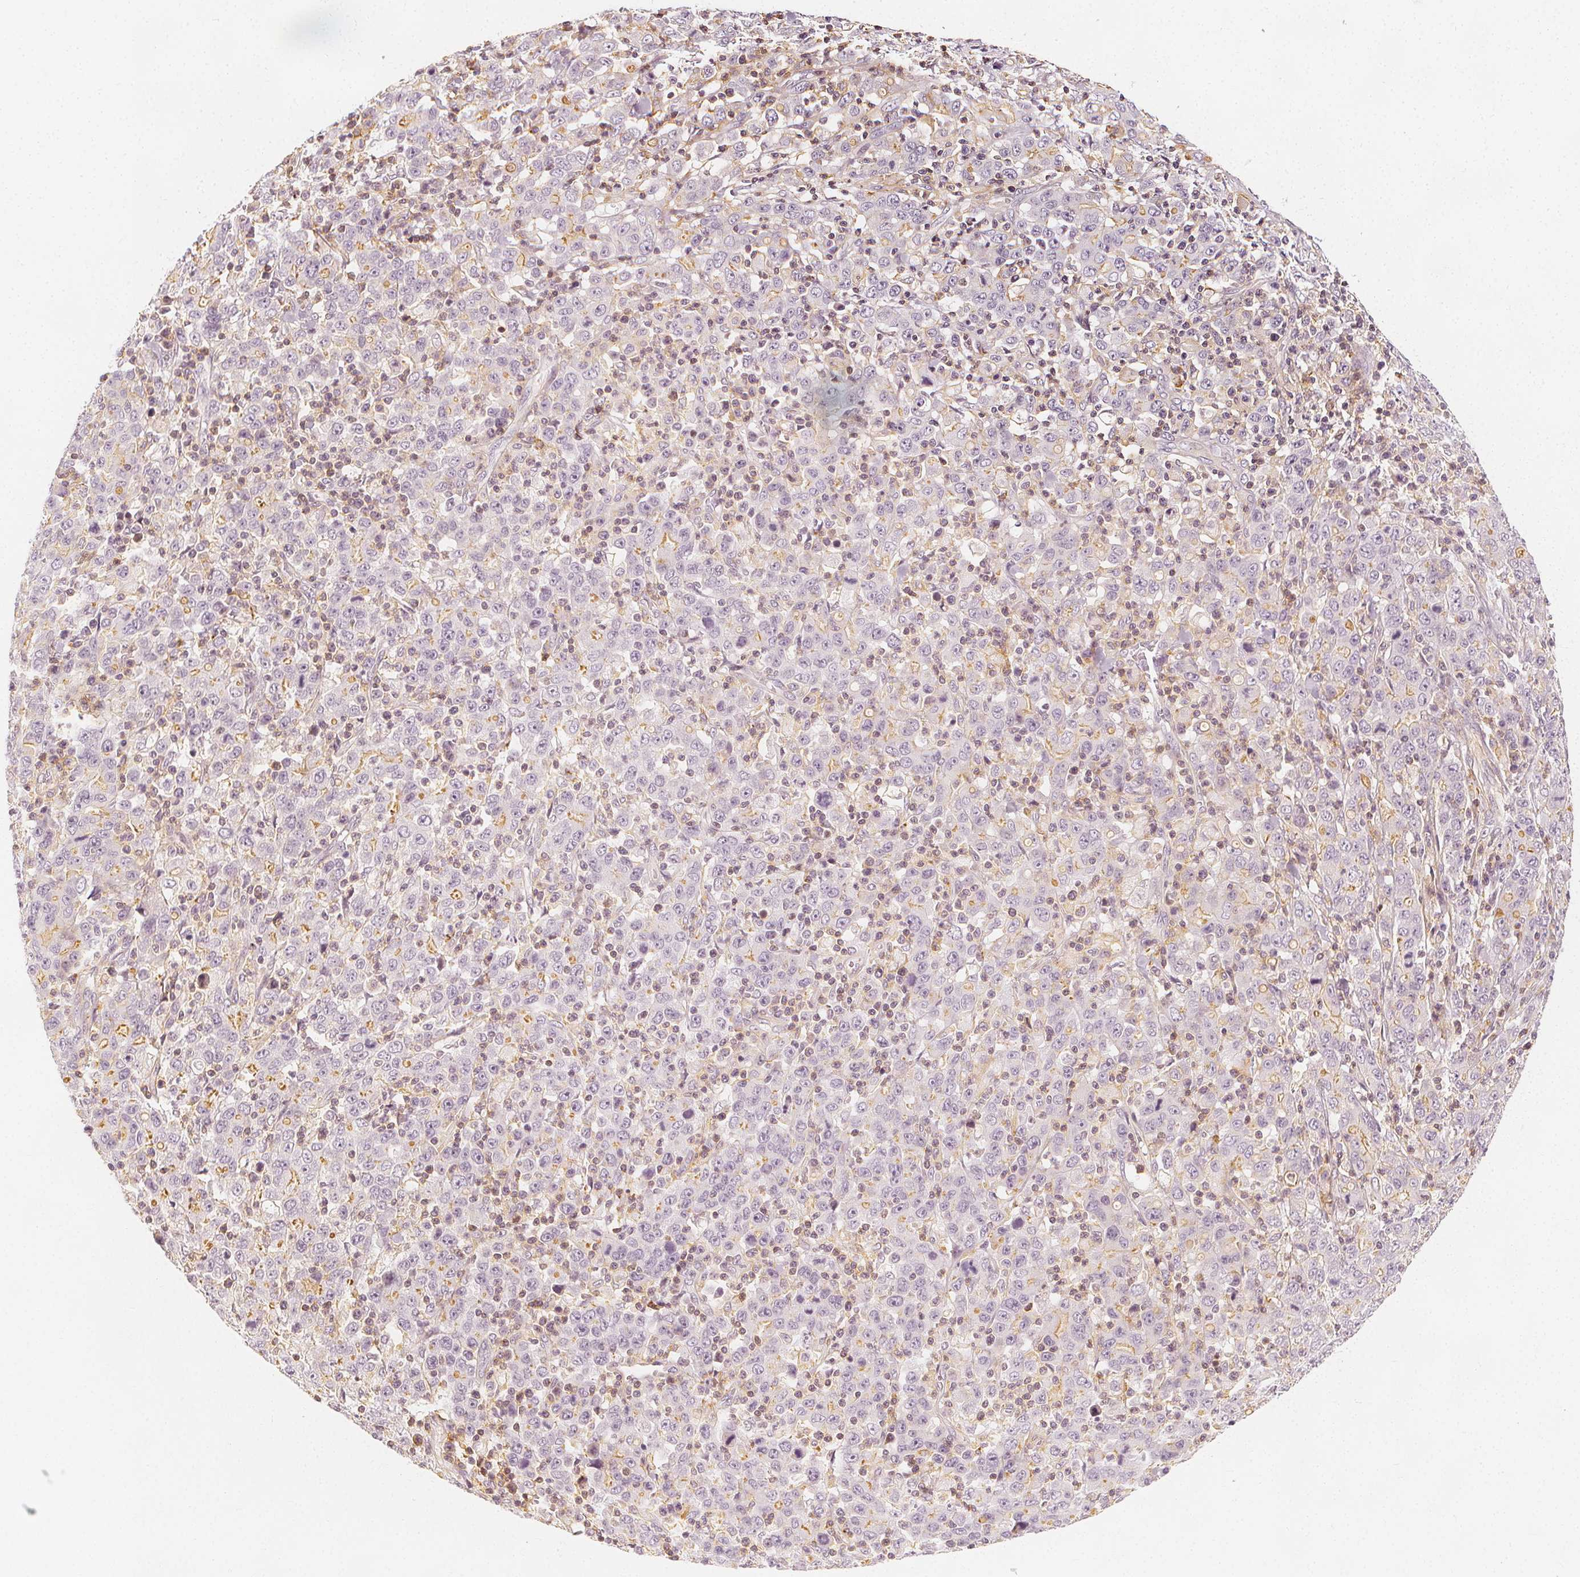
{"staining": {"intensity": "moderate", "quantity": "<25%", "location": "cytoplasmic/membranous"}, "tissue": "stomach cancer", "cell_type": "Tumor cells", "image_type": "cancer", "snomed": [{"axis": "morphology", "description": "Adenocarcinoma, NOS"}, {"axis": "topography", "description": "Stomach, upper"}], "caption": "This histopathology image reveals stomach cancer (adenocarcinoma) stained with immunohistochemistry to label a protein in brown. The cytoplasmic/membranous of tumor cells show moderate positivity for the protein. Nuclei are counter-stained blue.", "gene": "ARHGAP26", "patient": {"sex": "male", "age": 69}}